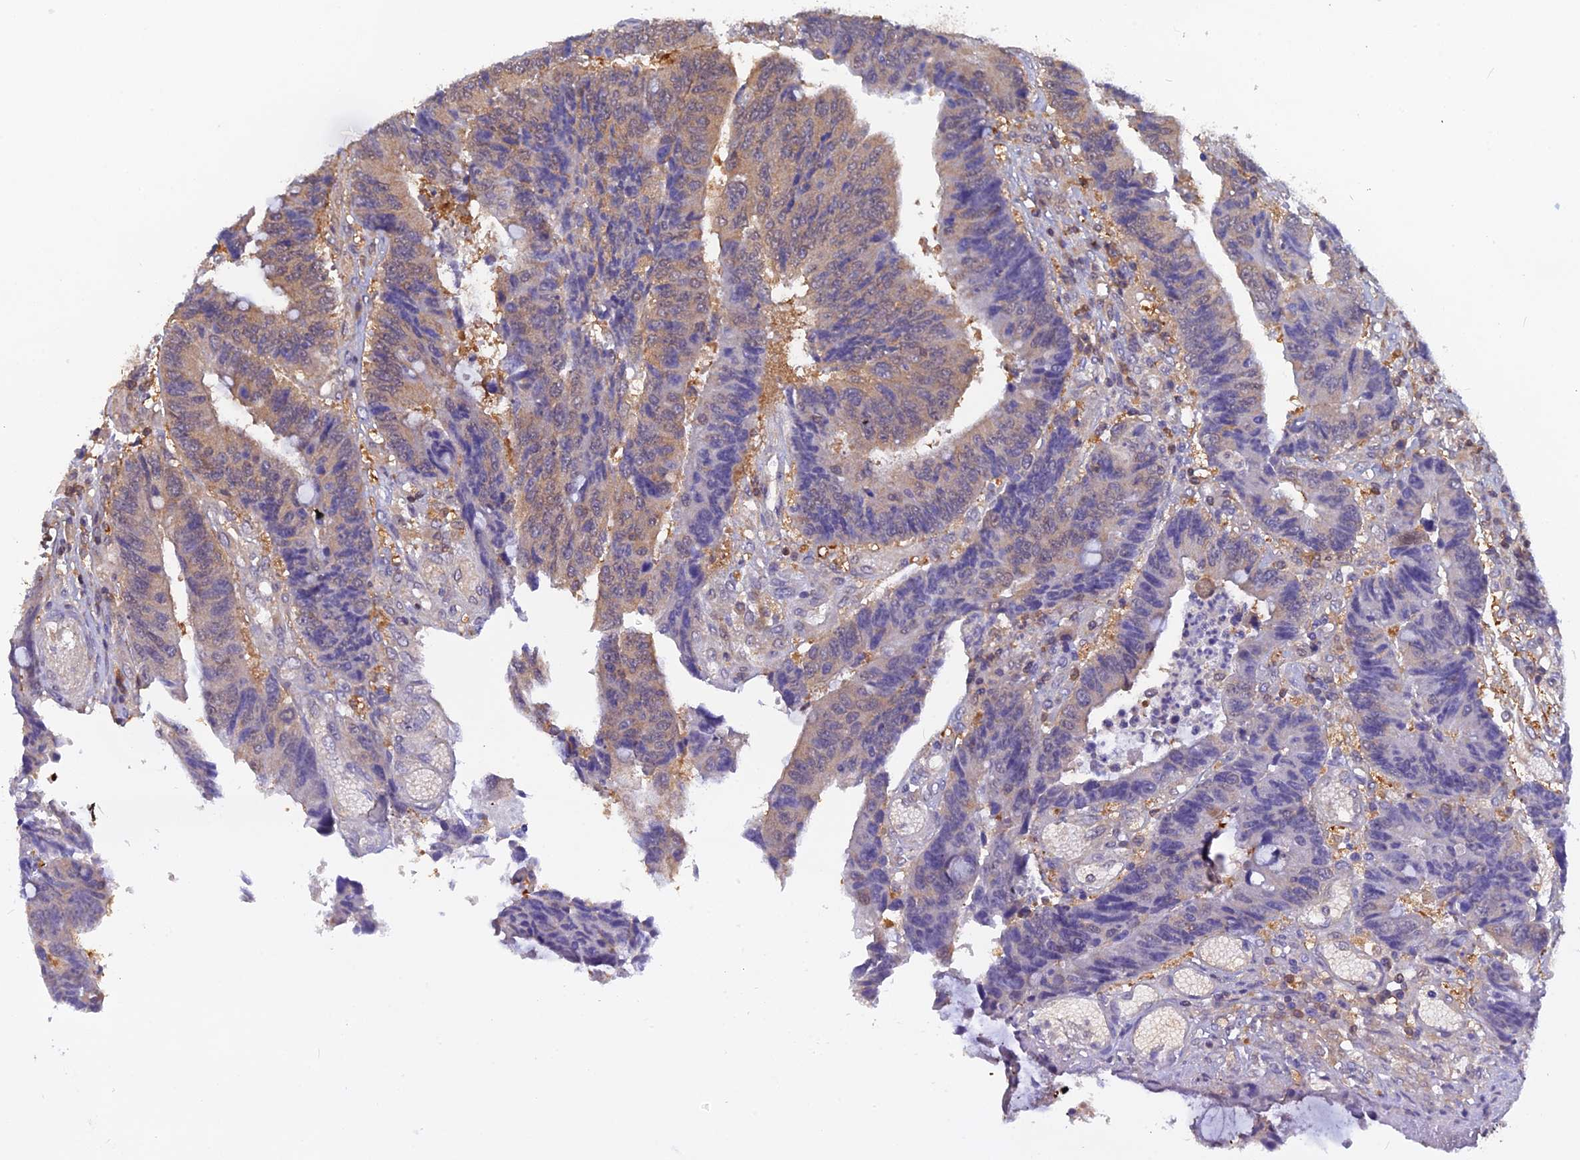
{"staining": {"intensity": "weak", "quantity": "25%-75%", "location": "cytoplasmic/membranous,nuclear"}, "tissue": "colorectal cancer", "cell_type": "Tumor cells", "image_type": "cancer", "snomed": [{"axis": "morphology", "description": "Adenocarcinoma, NOS"}, {"axis": "topography", "description": "Rectum"}], "caption": "IHC micrograph of colorectal cancer stained for a protein (brown), which shows low levels of weak cytoplasmic/membranous and nuclear expression in about 25%-75% of tumor cells.", "gene": "HINT1", "patient": {"sex": "male", "age": 84}}